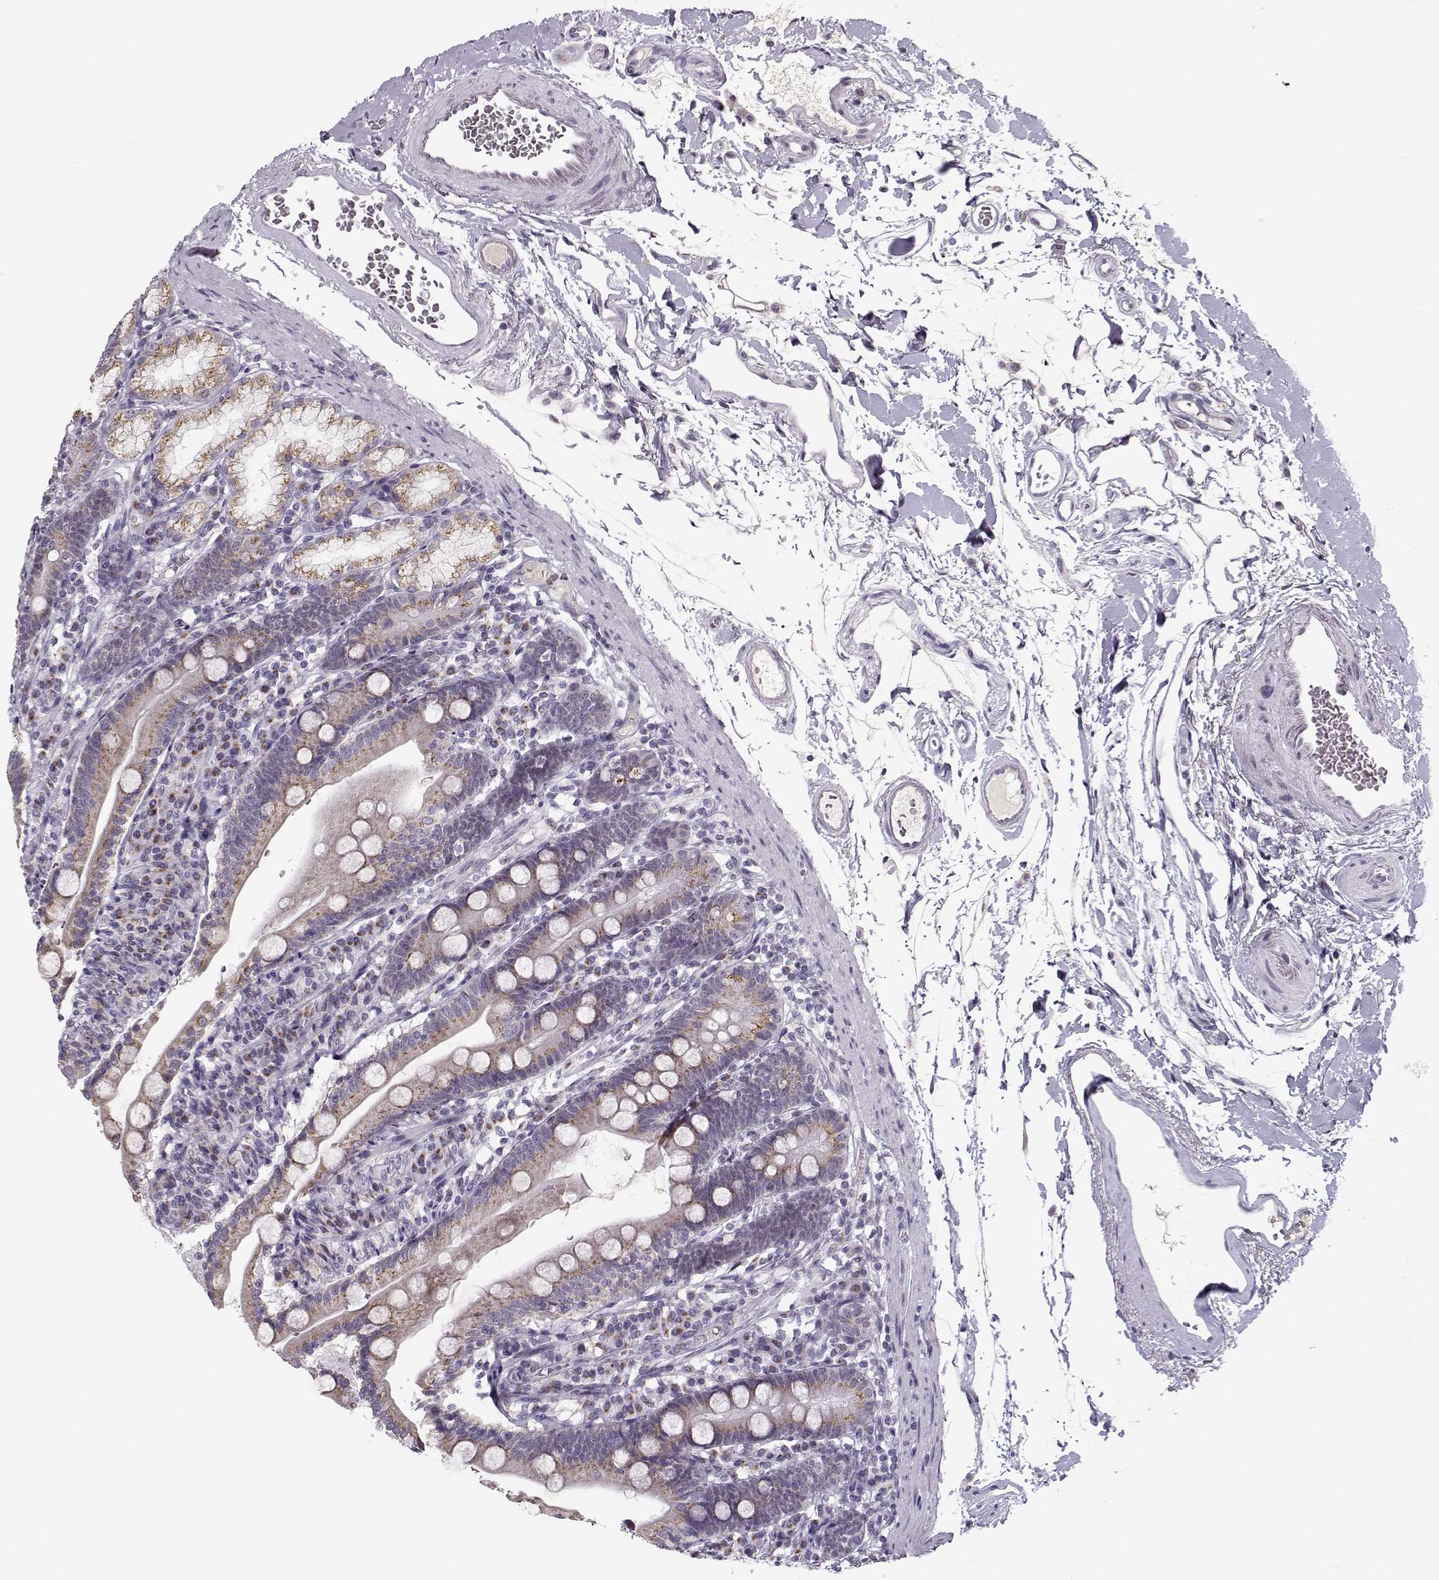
{"staining": {"intensity": "moderate", "quantity": ">75%", "location": "cytoplasmic/membranous"}, "tissue": "duodenum", "cell_type": "Glandular cells", "image_type": "normal", "snomed": [{"axis": "morphology", "description": "Normal tissue, NOS"}, {"axis": "topography", "description": "Duodenum"}], "caption": "Immunohistochemistry (DAB (3,3'-diaminobenzidine)) staining of normal human duodenum displays moderate cytoplasmic/membranous protein positivity in about >75% of glandular cells. (DAB (3,3'-diaminobenzidine) IHC with brightfield microscopy, high magnification).", "gene": "SLC4A5", "patient": {"sex": "female", "age": 67}}